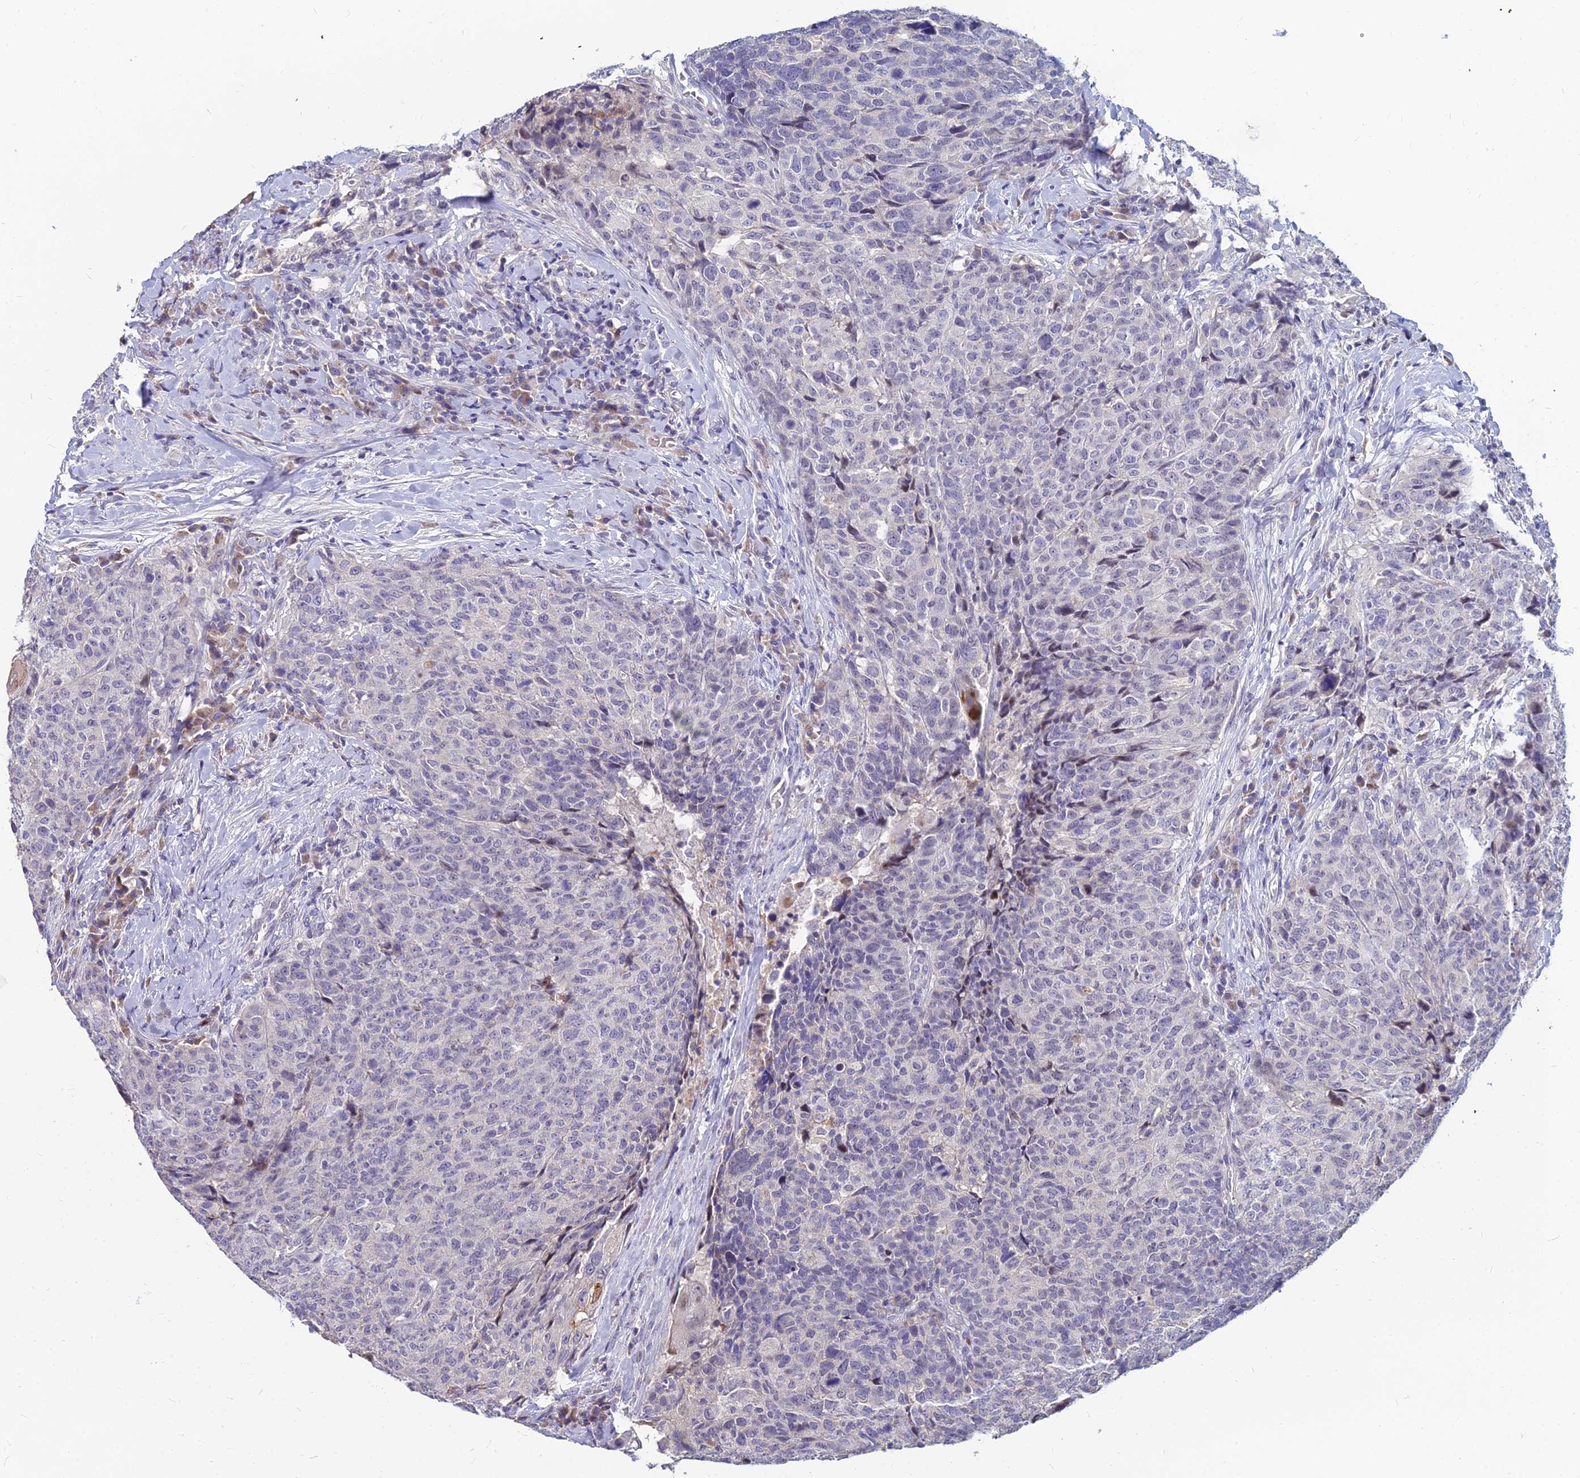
{"staining": {"intensity": "negative", "quantity": "none", "location": "none"}, "tissue": "head and neck cancer", "cell_type": "Tumor cells", "image_type": "cancer", "snomed": [{"axis": "morphology", "description": "Squamous cell carcinoma, NOS"}, {"axis": "topography", "description": "Head-Neck"}], "caption": "Immunohistochemical staining of head and neck cancer (squamous cell carcinoma) exhibits no significant positivity in tumor cells.", "gene": "GOLGA6D", "patient": {"sex": "male", "age": 66}}